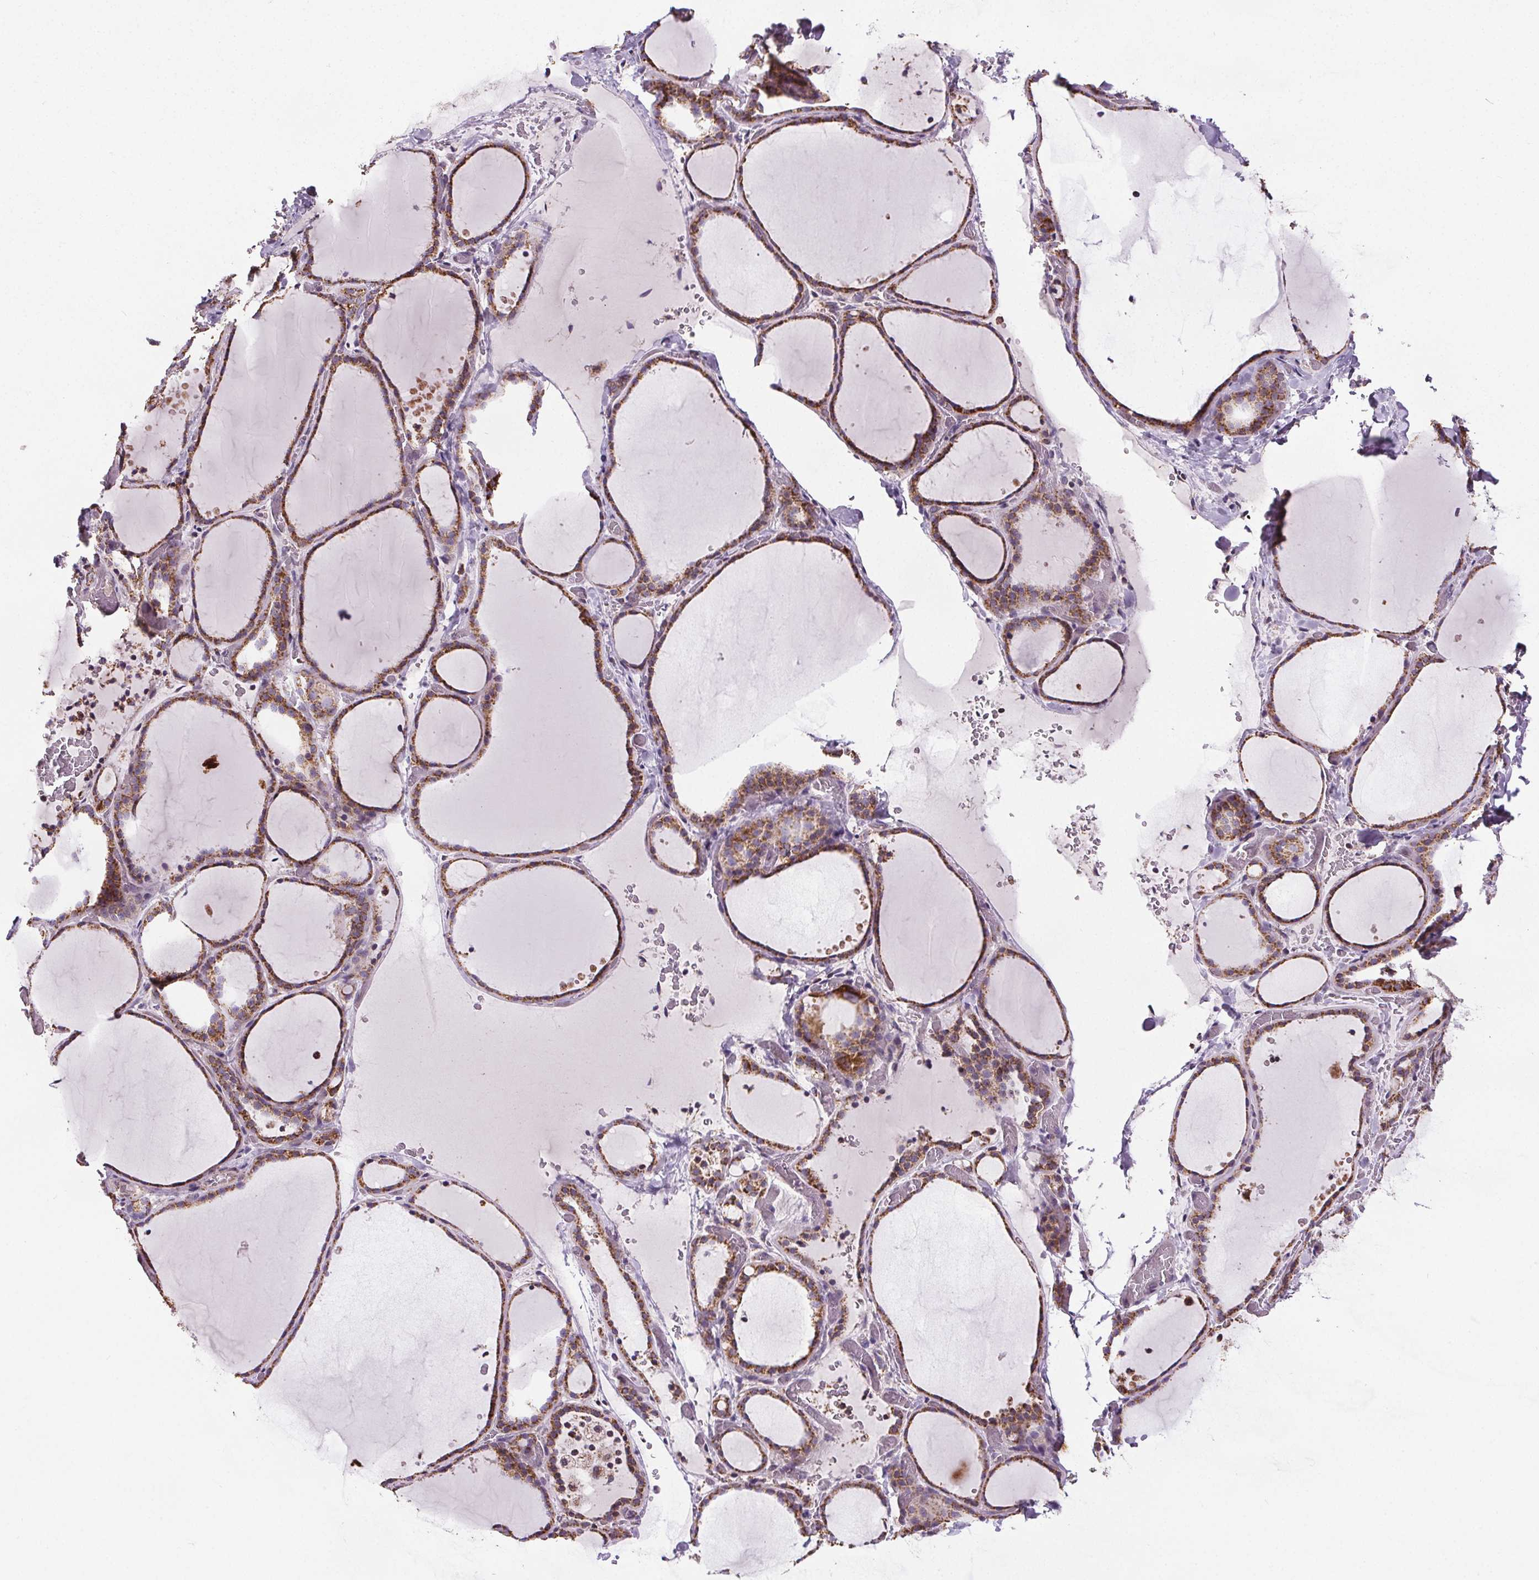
{"staining": {"intensity": "strong", "quantity": ">75%", "location": "cytoplasmic/membranous"}, "tissue": "thyroid gland", "cell_type": "Glandular cells", "image_type": "normal", "snomed": [{"axis": "morphology", "description": "Normal tissue, NOS"}, {"axis": "topography", "description": "Thyroid gland"}], "caption": "Strong cytoplasmic/membranous staining is appreciated in approximately >75% of glandular cells in normal thyroid gland. The staining is performed using DAB brown chromogen to label protein expression. The nuclei are counter-stained blue using hematoxylin.", "gene": "SUCLA2", "patient": {"sex": "female", "age": 36}}